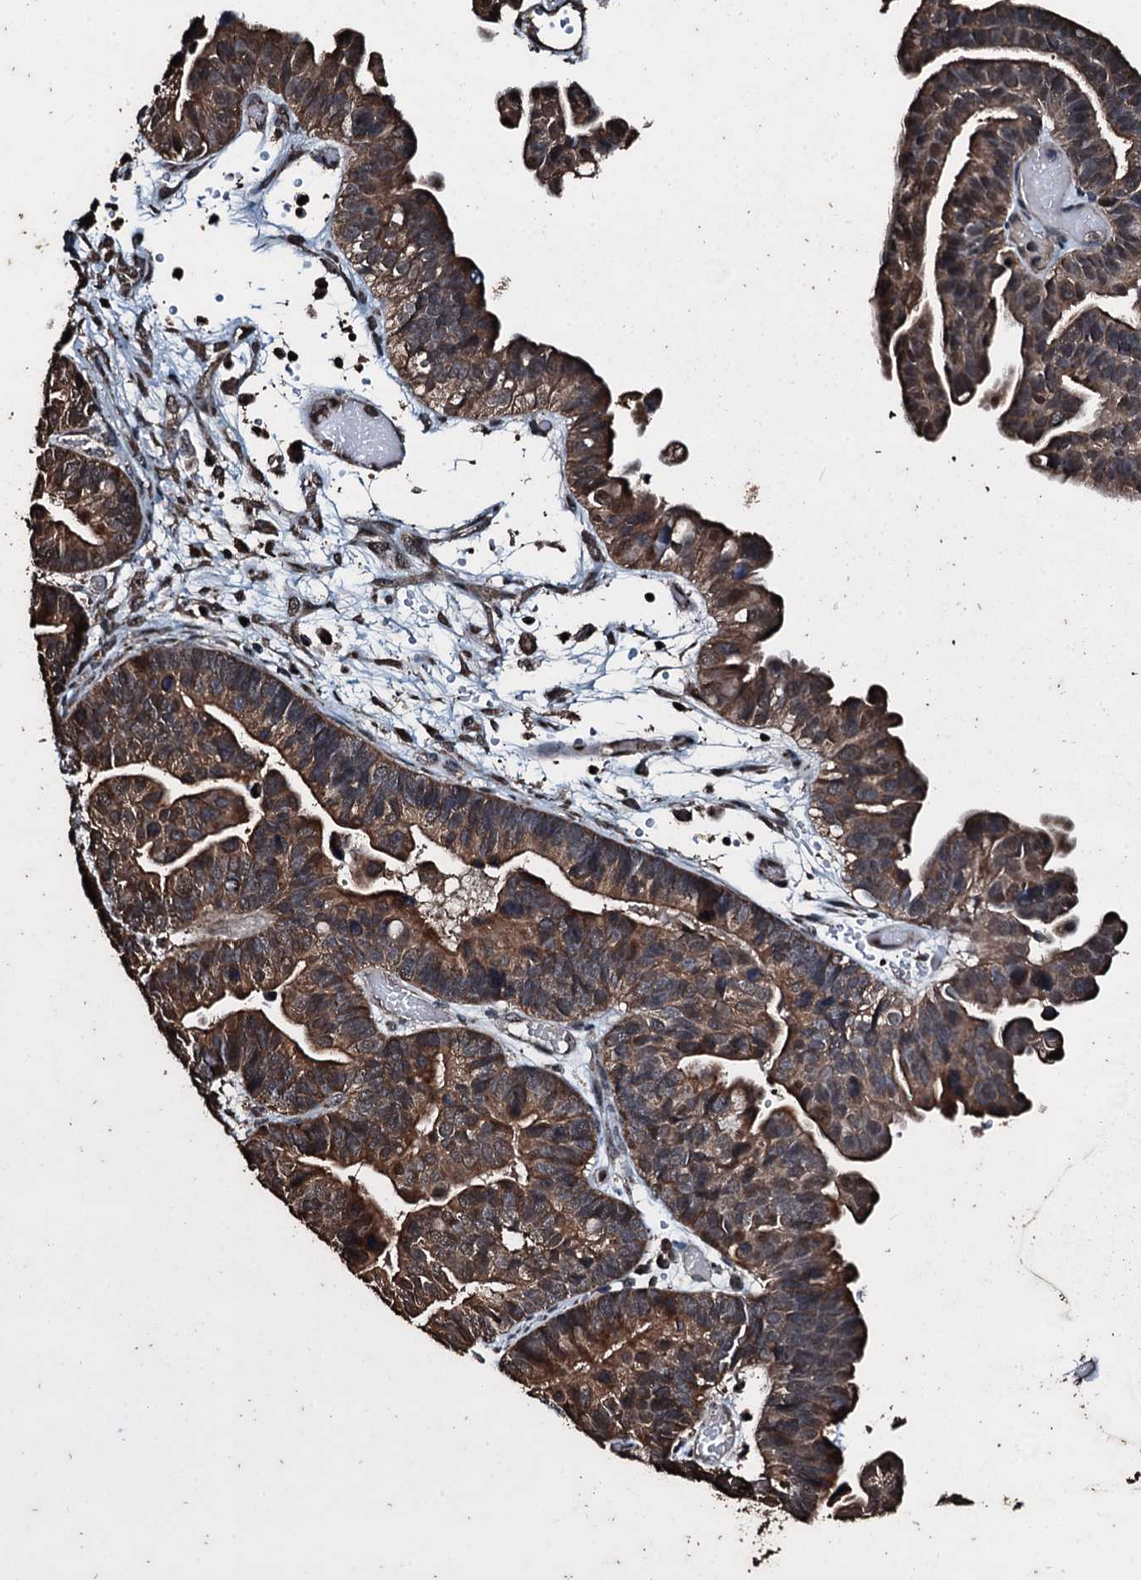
{"staining": {"intensity": "moderate", "quantity": ">75%", "location": "cytoplasmic/membranous"}, "tissue": "ovarian cancer", "cell_type": "Tumor cells", "image_type": "cancer", "snomed": [{"axis": "morphology", "description": "Cystadenocarcinoma, serous, NOS"}, {"axis": "topography", "description": "Ovary"}], "caption": "DAB immunohistochemical staining of ovarian cancer (serous cystadenocarcinoma) reveals moderate cytoplasmic/membranous protein staining in about >75% of tumor cells. (DAB IHC, brown staining for protein, blue staining for nuclei).", "gene": "FAAP24", "patient": {"sex": "female", "age": 56}}